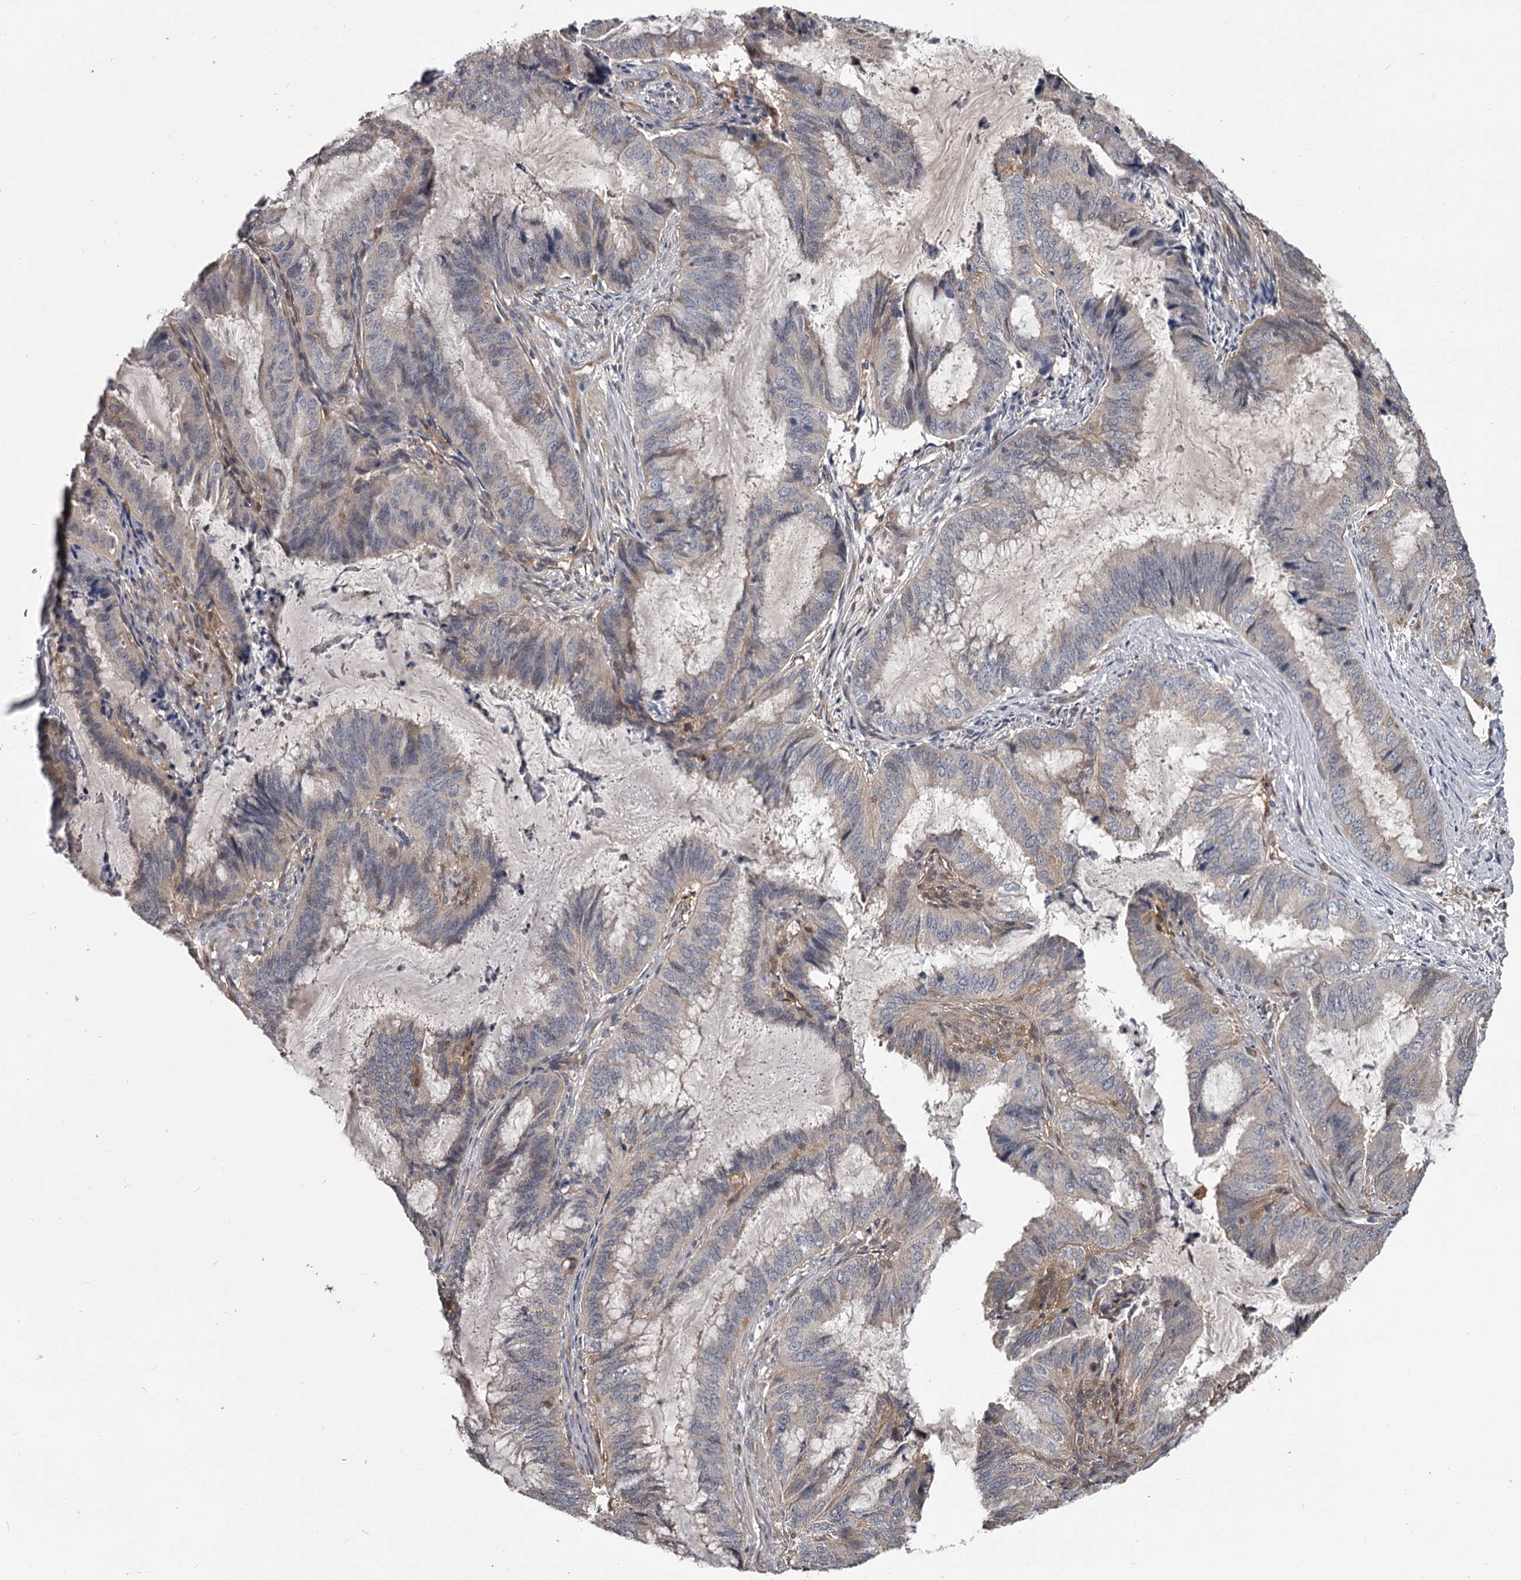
{"staining": {"intensity": "negative", "quantity": "none", "location": "none"}, "tissue": "endometrial cancer", "cell_type": "Tumor cells", "image_type": "cancer", "snomed": [{"axis": "morphology", "description": "Adenocarcinoma, NOS"}, {"axis": "topography", "description": "Endometrium"}], "caption": "Immunohistochemistry (IHC) histopathology image of human endometrial adenocarcinoma stained for a protein (brown), which exhibits no expression in tumor cells.", "gene": "GSTO1", "patient": {"sex": "female", "age": 51}}